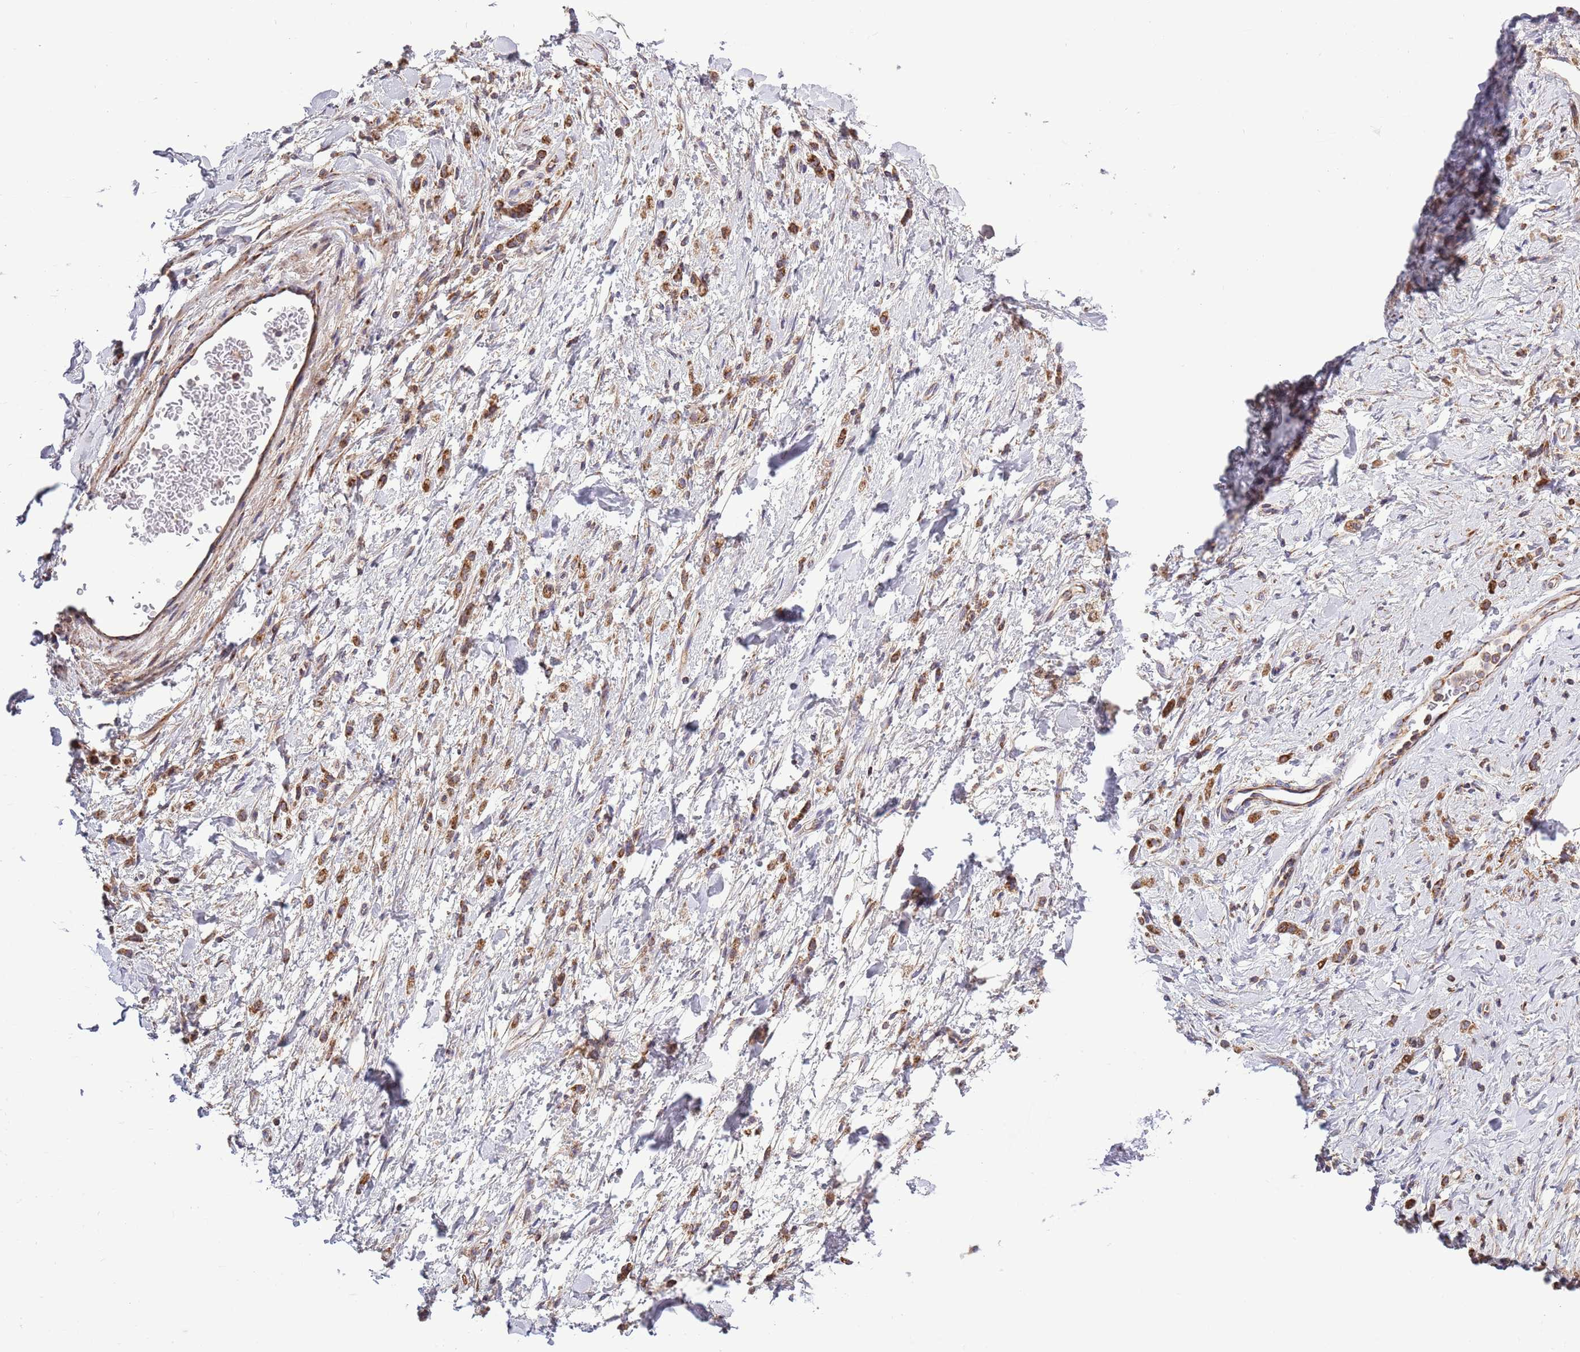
{"staining": {"intensity": "moderate", "quantity": ">75%", "location": "cytoplasmic/membranous"}, "tissue": "stomach cancer", "cell_type": "Tumor cells", "image_type": "cancer", "snomed": [{"axis": "morphology", "description": "Adenocarcinoma, NOS"}, {"axis": "topography", "description": "Stomach"}], "caption": "Tumor cells demonstrate medium levels of moderate cytoplasmic/membranous staining in about >75% of cells in stomach adenocarcinoma.", "gene": "IRS4", "patient": {"sex": "female", "age": 60}}